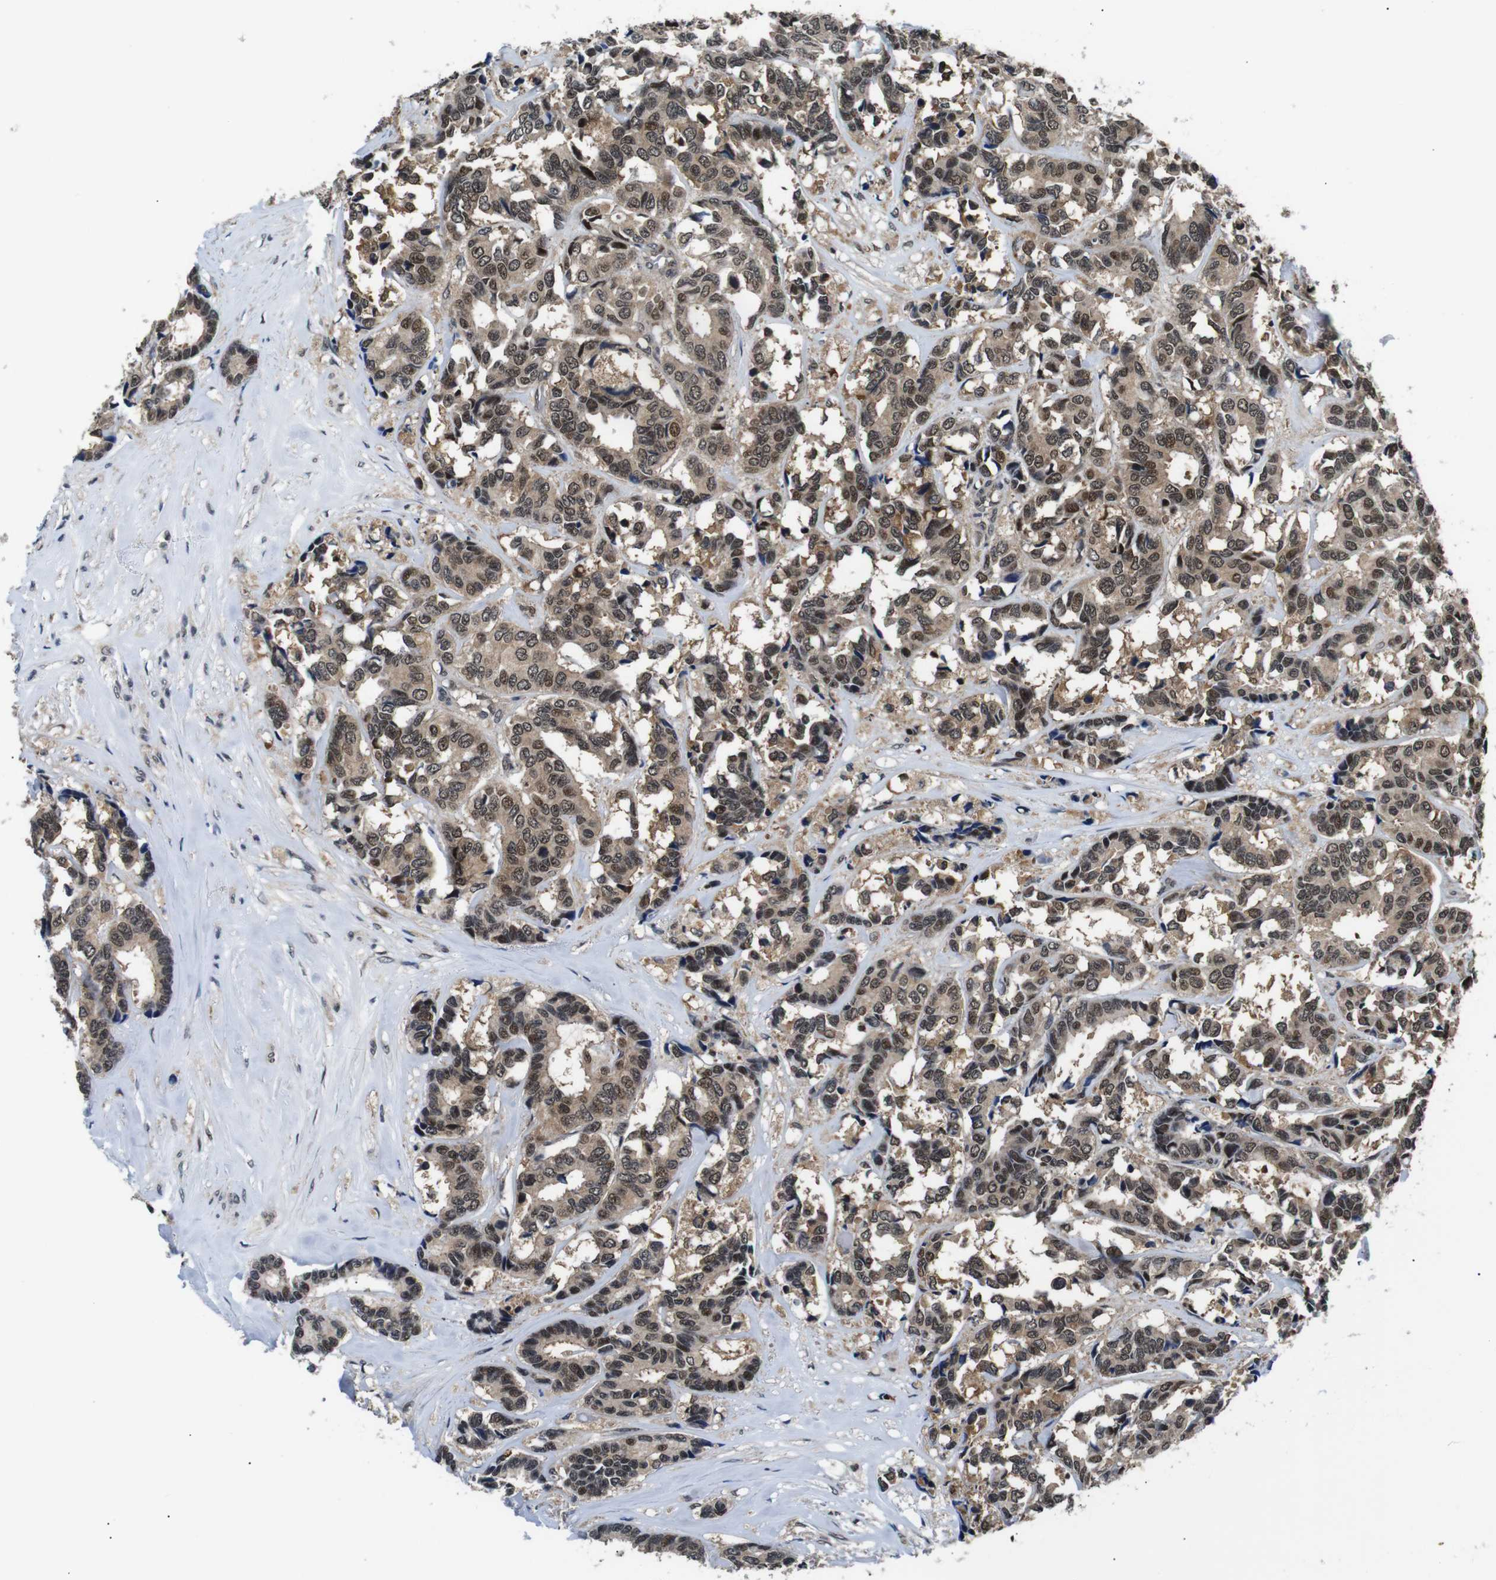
{"staining": {"intensity": "moderate", "quantity": ">75%", "location": "cytoplasmic/membranous,nuclear"}, "tissue": "breast cancer", "cell_type": "Tumor cells", "image_type": "cancer", "snomed": [{"axis": "morphology", "description": "Duct carcinoma"}, {"axis": "topography", "description": "Breast"}], "caption": "Immunohistochemical staining of breast cancer (invasive ductal carcinoma) demonstrates moderate cytoplasmic/membranous and nuclear protein expression in approximately >75% of tumor cells.", "gene": "SKP1", "patient": {"sex": "female", "age": 87}}